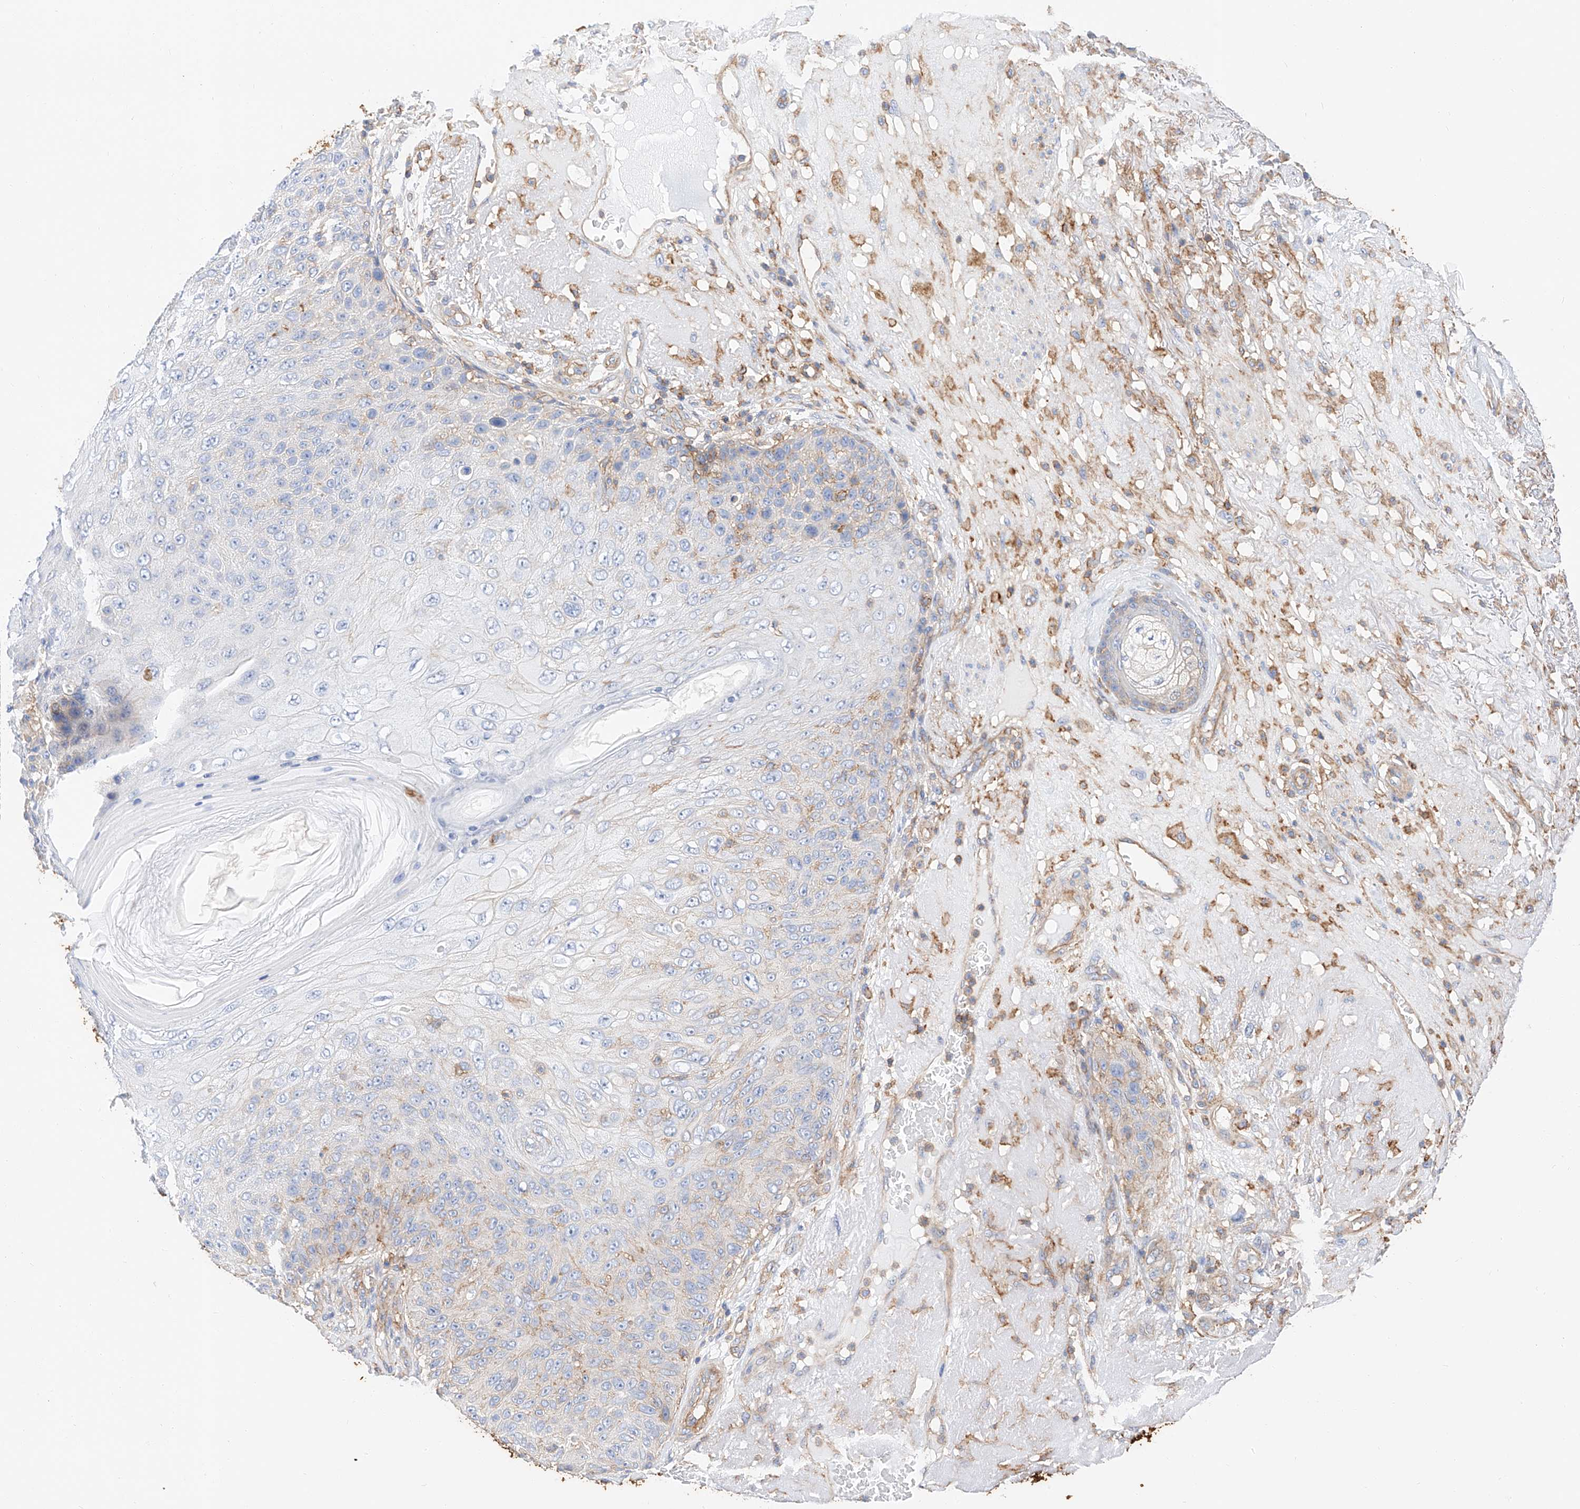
{"staining": {"intensity": "negative", "quantity": "none", "location": "none"}, "tissue": "skin cancer", "cell_type": "Tumor cells", "image_type": "cancer", "snomed": [{"axis": "morphology", "description": "Squamous cell carcinoma, NOS"}, {"axis": "topography", "description": "Skin"}], "caption": "Human squamous cell carcinoma (skin) stained for a protein using IHC reveals no positivity in tumor cells.", "gene": "HAUS4", "patient": {"sex": "female", "age": 88}}